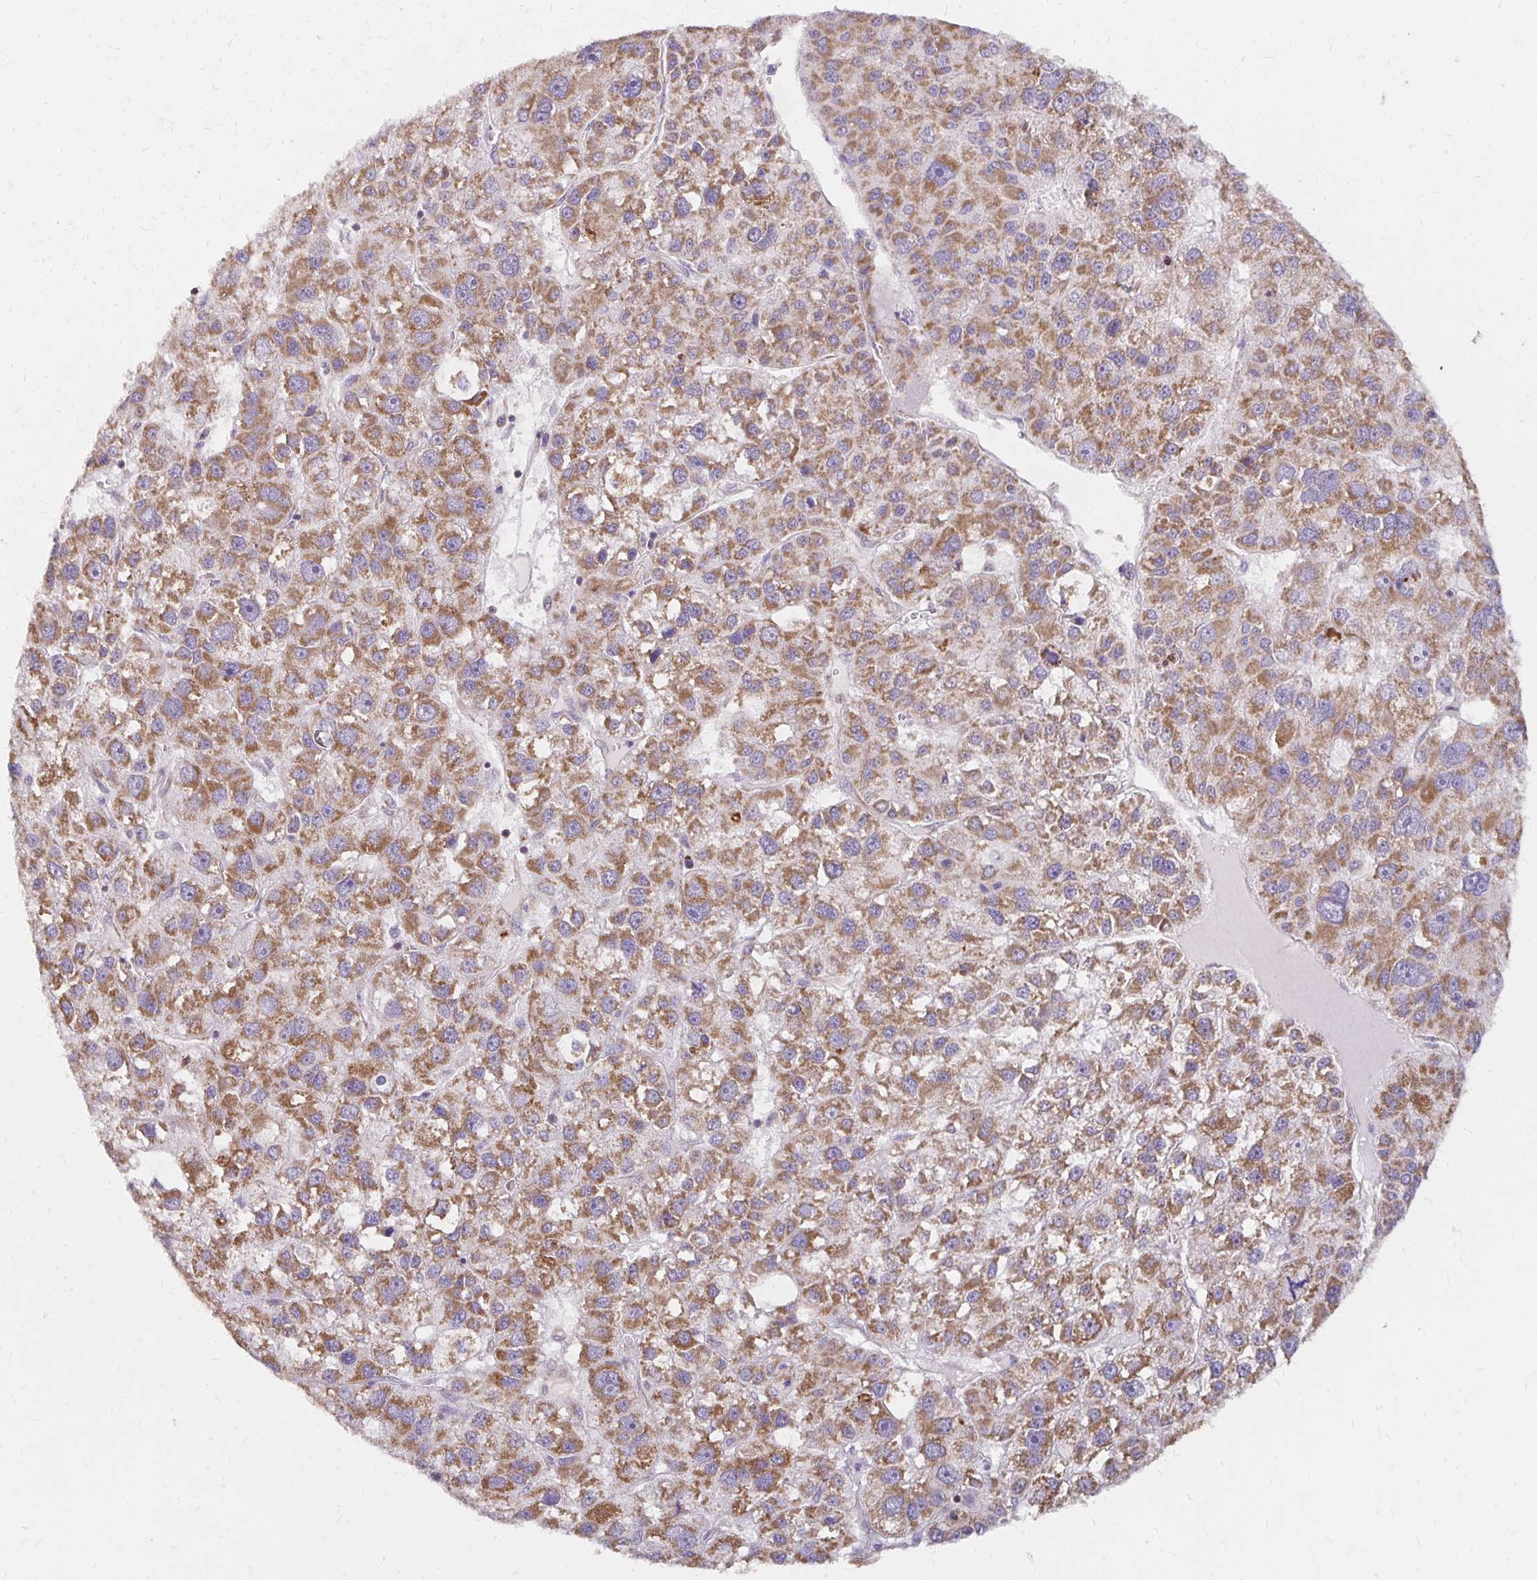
{"staining": {"intensity": "moderate", "quantity": ">75%", "location": "cytoplasmic/membranous"}, "tissue": "liver cancer", "cell_type": "Tumor cells", "image_type": "cancer", "snomed": [{"axis": "morphology", "description": "Carcinoma, Hepatocellular, NOS"}, {"axis": "topography", "description": "Liver"}], "caption": "An image of liver hepatocellular carcinoma stained for a protein demonstrates moderate cytoplasmic/membranous brown staining in tumor cells.", "gene": "IER3", "patient": {"sex": "male", "age": 73}}